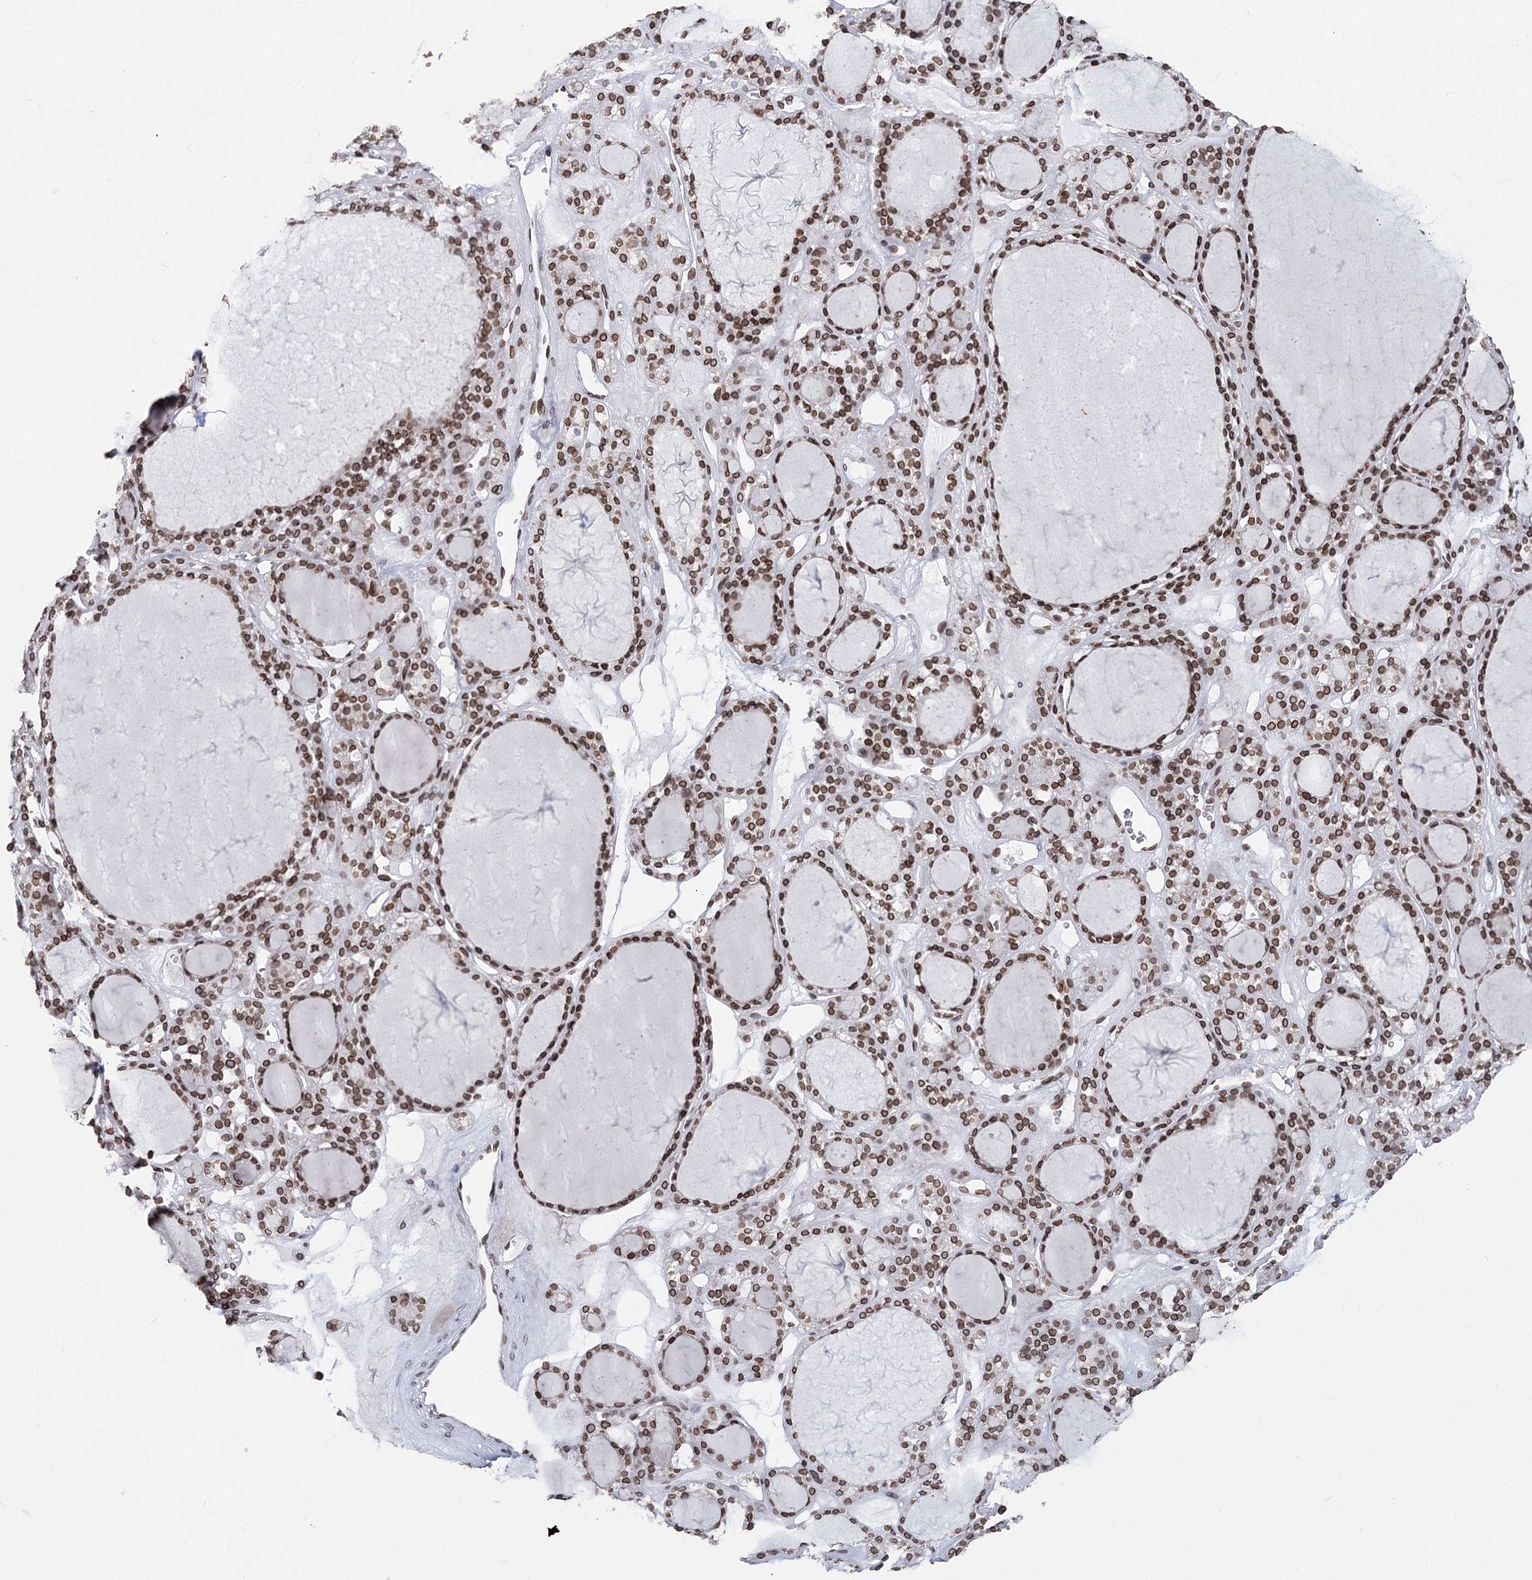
{"staining": {"intensity": "moderate", "quantity": ">75%", "location": "cytoplasmic/membranous,nuclear"}, "tissue": "thyroid gland", "cell_type": "Glandular cells", "image_type": "normal", "snomed": [{"axis": "morphology", "description": "Normal tissue, NOS"}, {"axis": "topography", "description": "Thyroid gland"}], "caption": "Protein analysis of normal thyroid gland exhibits moderate cytoplasmic/membranous,nuclear positivity in approximately >75% of glandular cells. The staining was performed using DAB, with brown indicating positive protein expression. Nuclei are stained blue with hematoxylin.", "gene": "KIAA0930", "patient": {"sex": "female", "age": 28}}